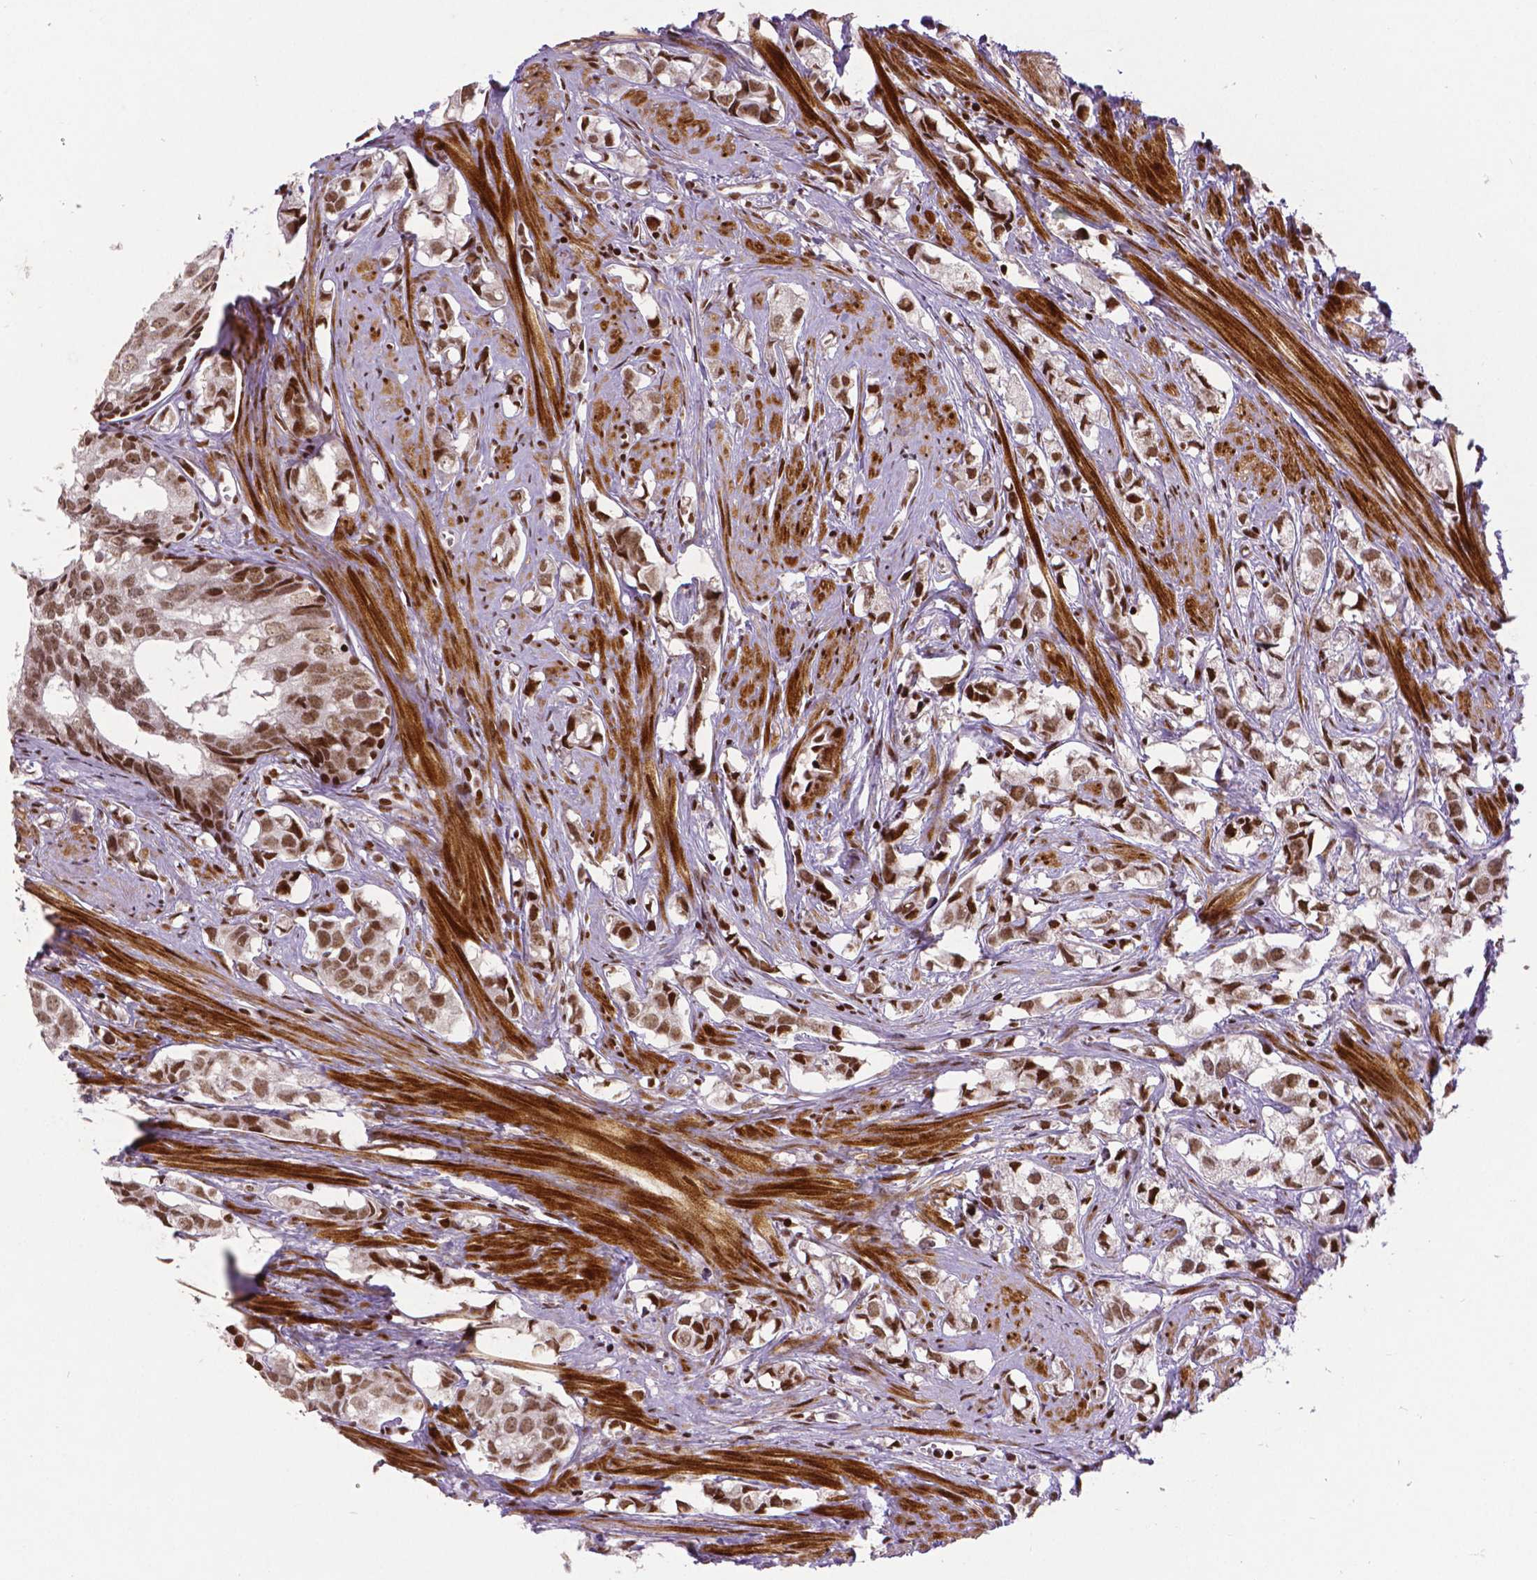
{"staining": {"intensity": "moderate", "quantity": ">75%", "location": "nuclear"}, "tissue": "prostate cancer", "cell_type": "Tumor cells", "image_type": "cancer", "snomed": [{"axis": "morphology", "description": "Adenocarcinoma, High grade"}, {"axis": "topography", "description": "Prostate"}], "caption": "A high-resolution photomicrograph shows immunohistochemistry staining of prostate cancer (high-grade adenocarcinoma), which demonstrates moderate nuclear staining in approximately >75% of tumor cells. The staining is performed using DAB brown chromogen to label protein expression. The nuclei are counter-stained blue using hematoxylin.", "gene": "CTCF", "patient": {"sex": "male", "age": 58}}